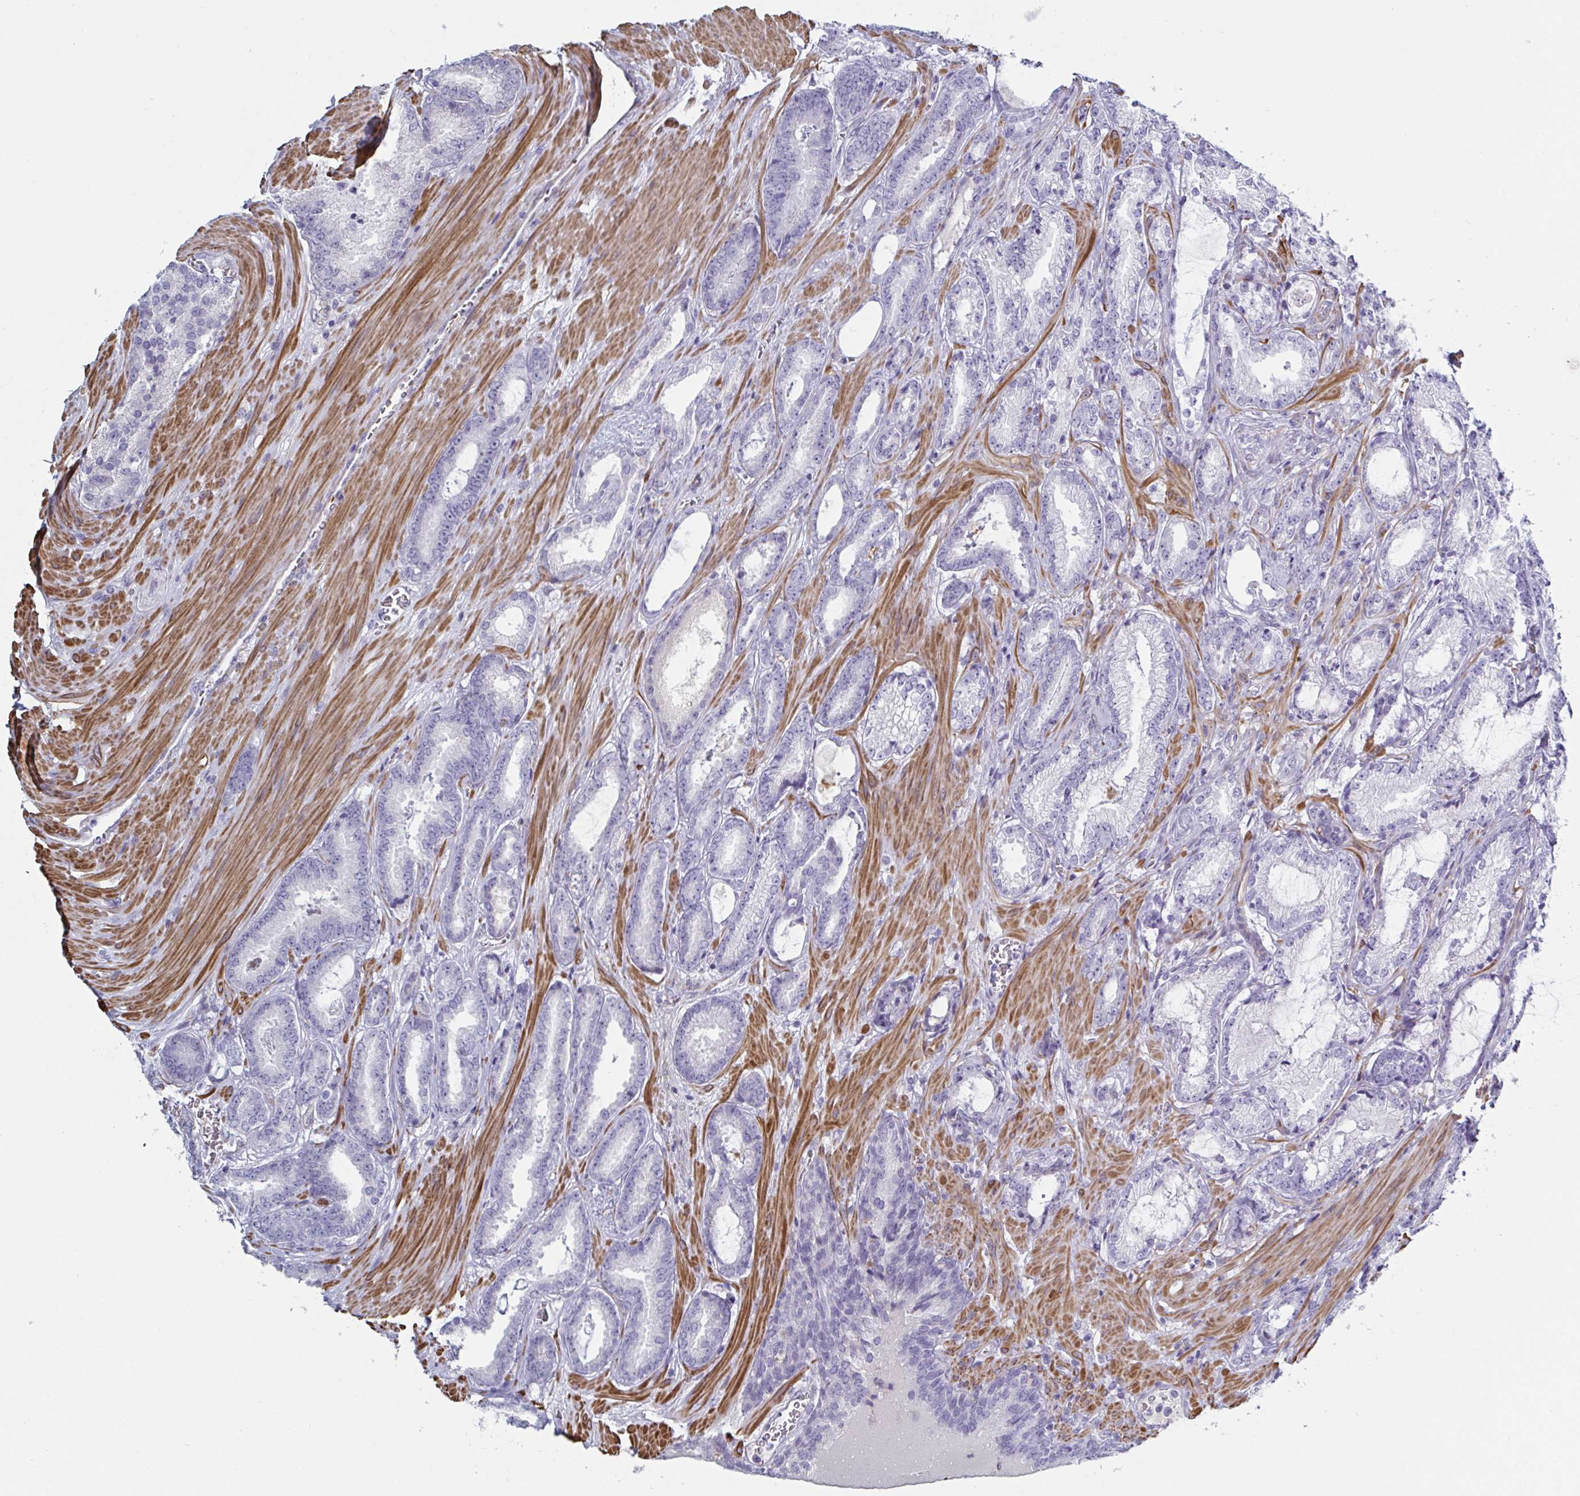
{"staining": {"intensity": "negative", "quantity": "none", "location": "none"}, "tissue": "prostate cancer", "cell_type": "Tumor cells", "image_type": "cancer", "snomed": [{"axis": "morphology", "description": "Adenocarcinoma, High grade"}, {"axis": "topography", "description": "Prostate"}], "caption": "Immunohistochemical staining of human adenocarcinoma (high-grade) (prostate) reveals no significant expression in tumor cells.", "gene": "OR5P3", "patient": {"sex": "male", "age": 64}}